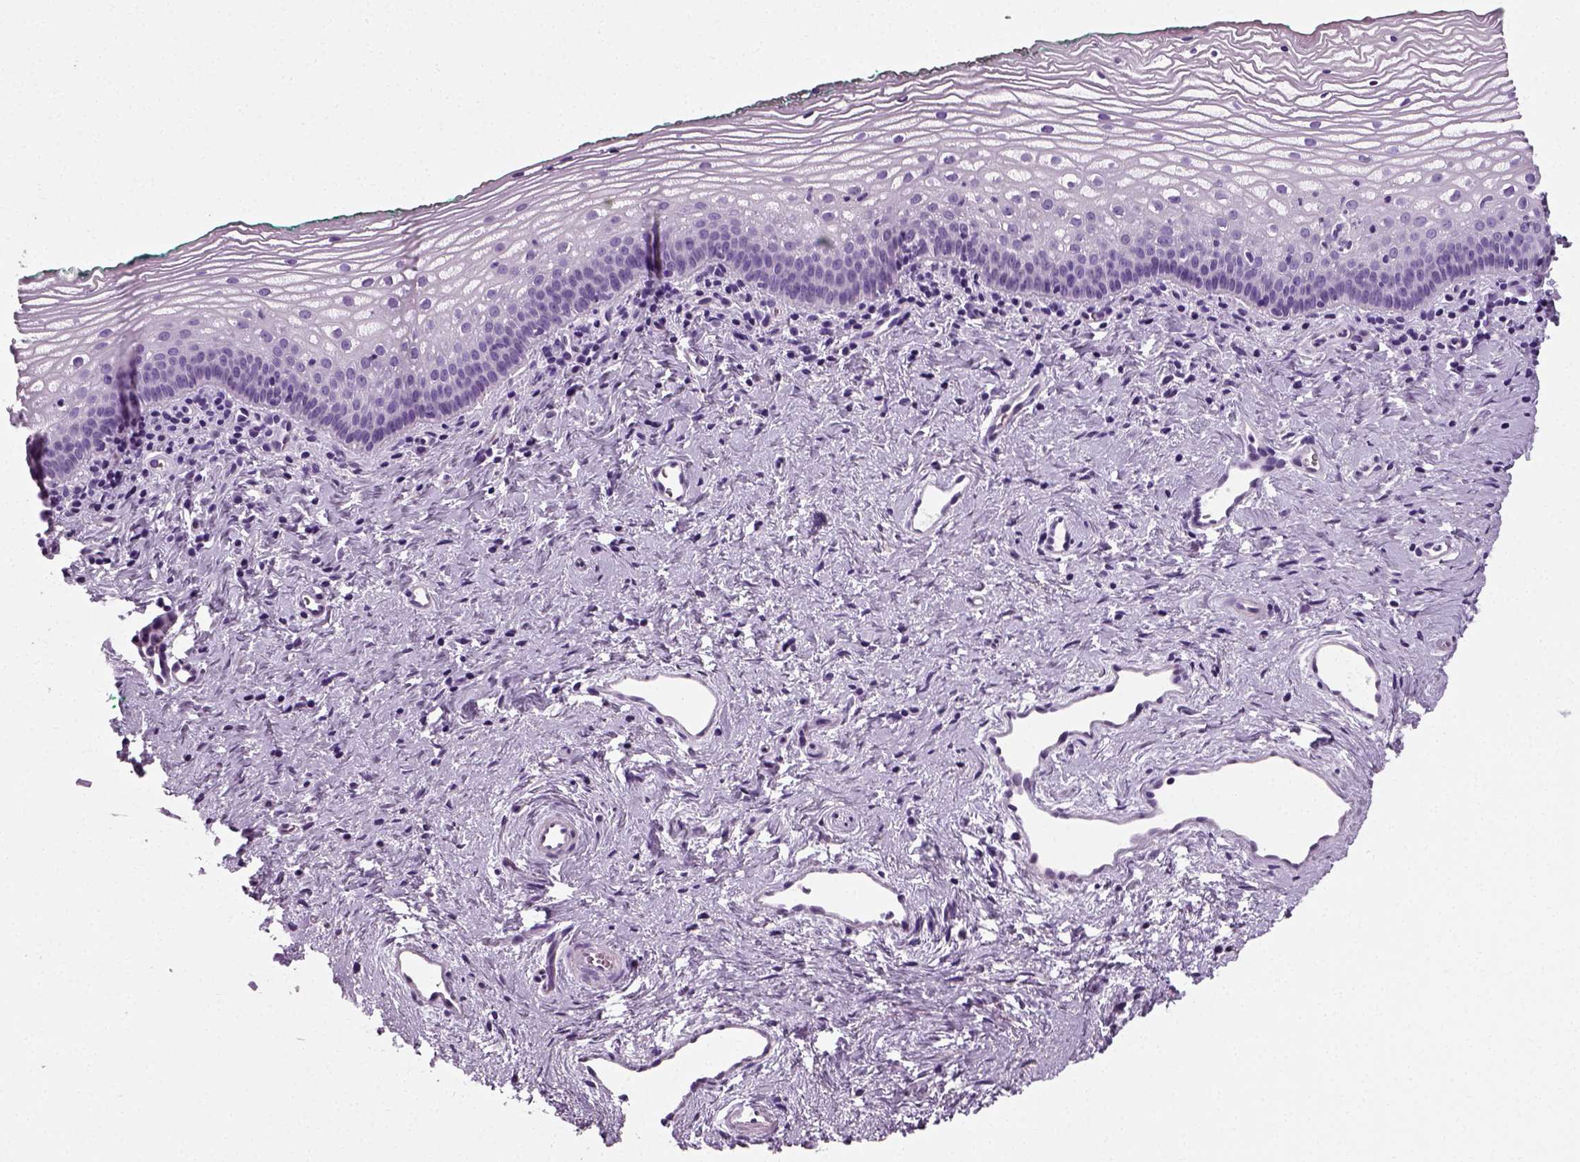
{"staining": {"intensity": "negative", "quantity": "none", "location": "none"}, "tissue": "vagina", "cell_type": "Squamous epithelial cells", "image_type": "normal", "snomed": [{"axis": "morphology", "description": "Normal tissue, NOS"}, {"axis": "topography", "description": "Vagina"}], "caption": "Squamous epithelial cells show no significant protein staining in benign vagina. The staining is performed using DAB brown chromogen with nuclei counter-stained in using hematoxylin.", "gene": "SPATA31E1", "patient": {"sex": "female", "age": 44}}